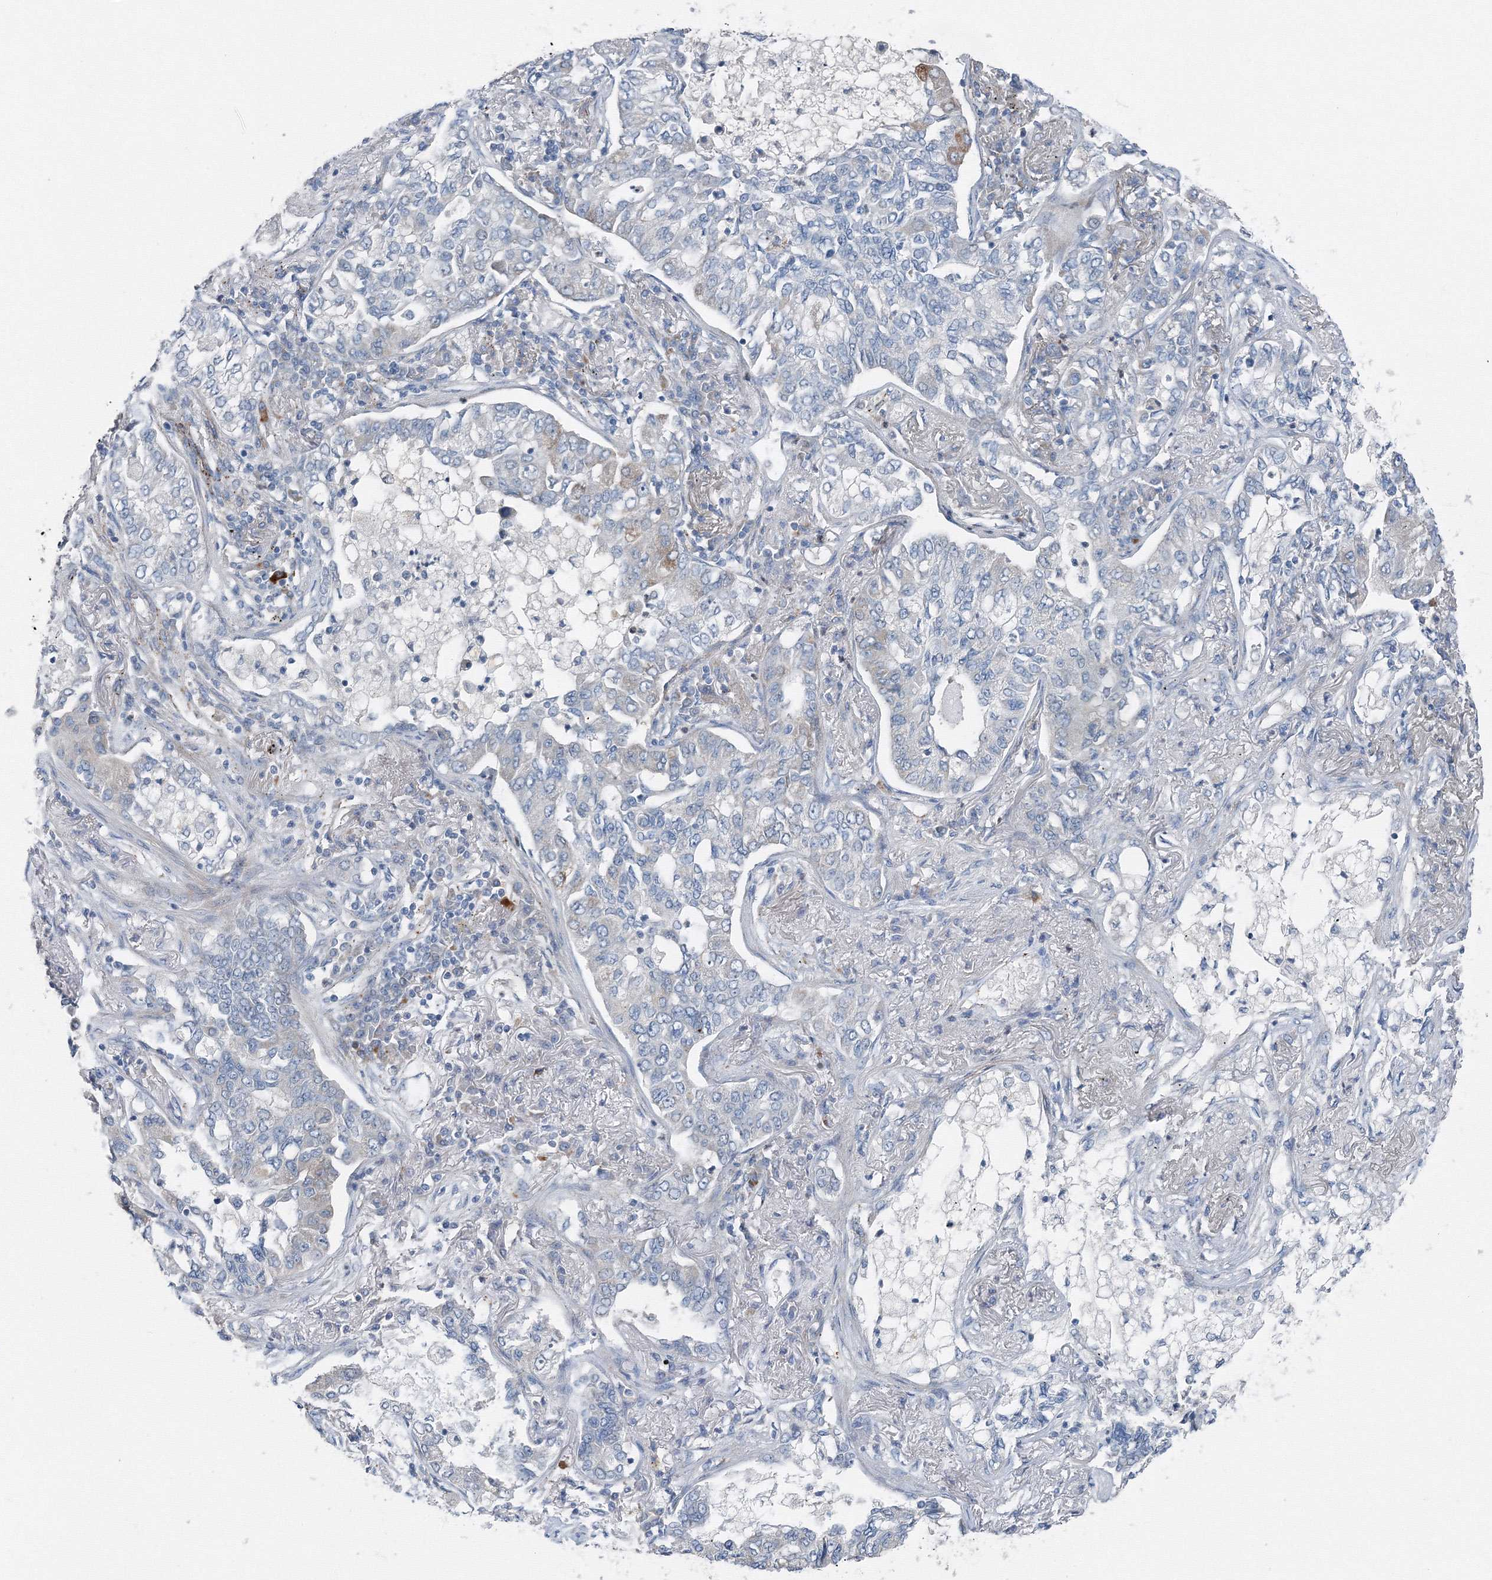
{"staining": {"intensity": "negative", "quantity": "none", "location": "none"}, "tissue": "lung cancer", "cell_type": "Tumor cells", "image_type": "cancer", "snomed": [{"axis": "morphology", "description": "Adenocarcinoma, NOS"}, {"axis": "topography", "description": "Lung"}], "caption": "Tumor cells are negative for protein expression in human lung cancer.", "gene": "AASDH", "patient": {"sex": "male", "age": 49}}